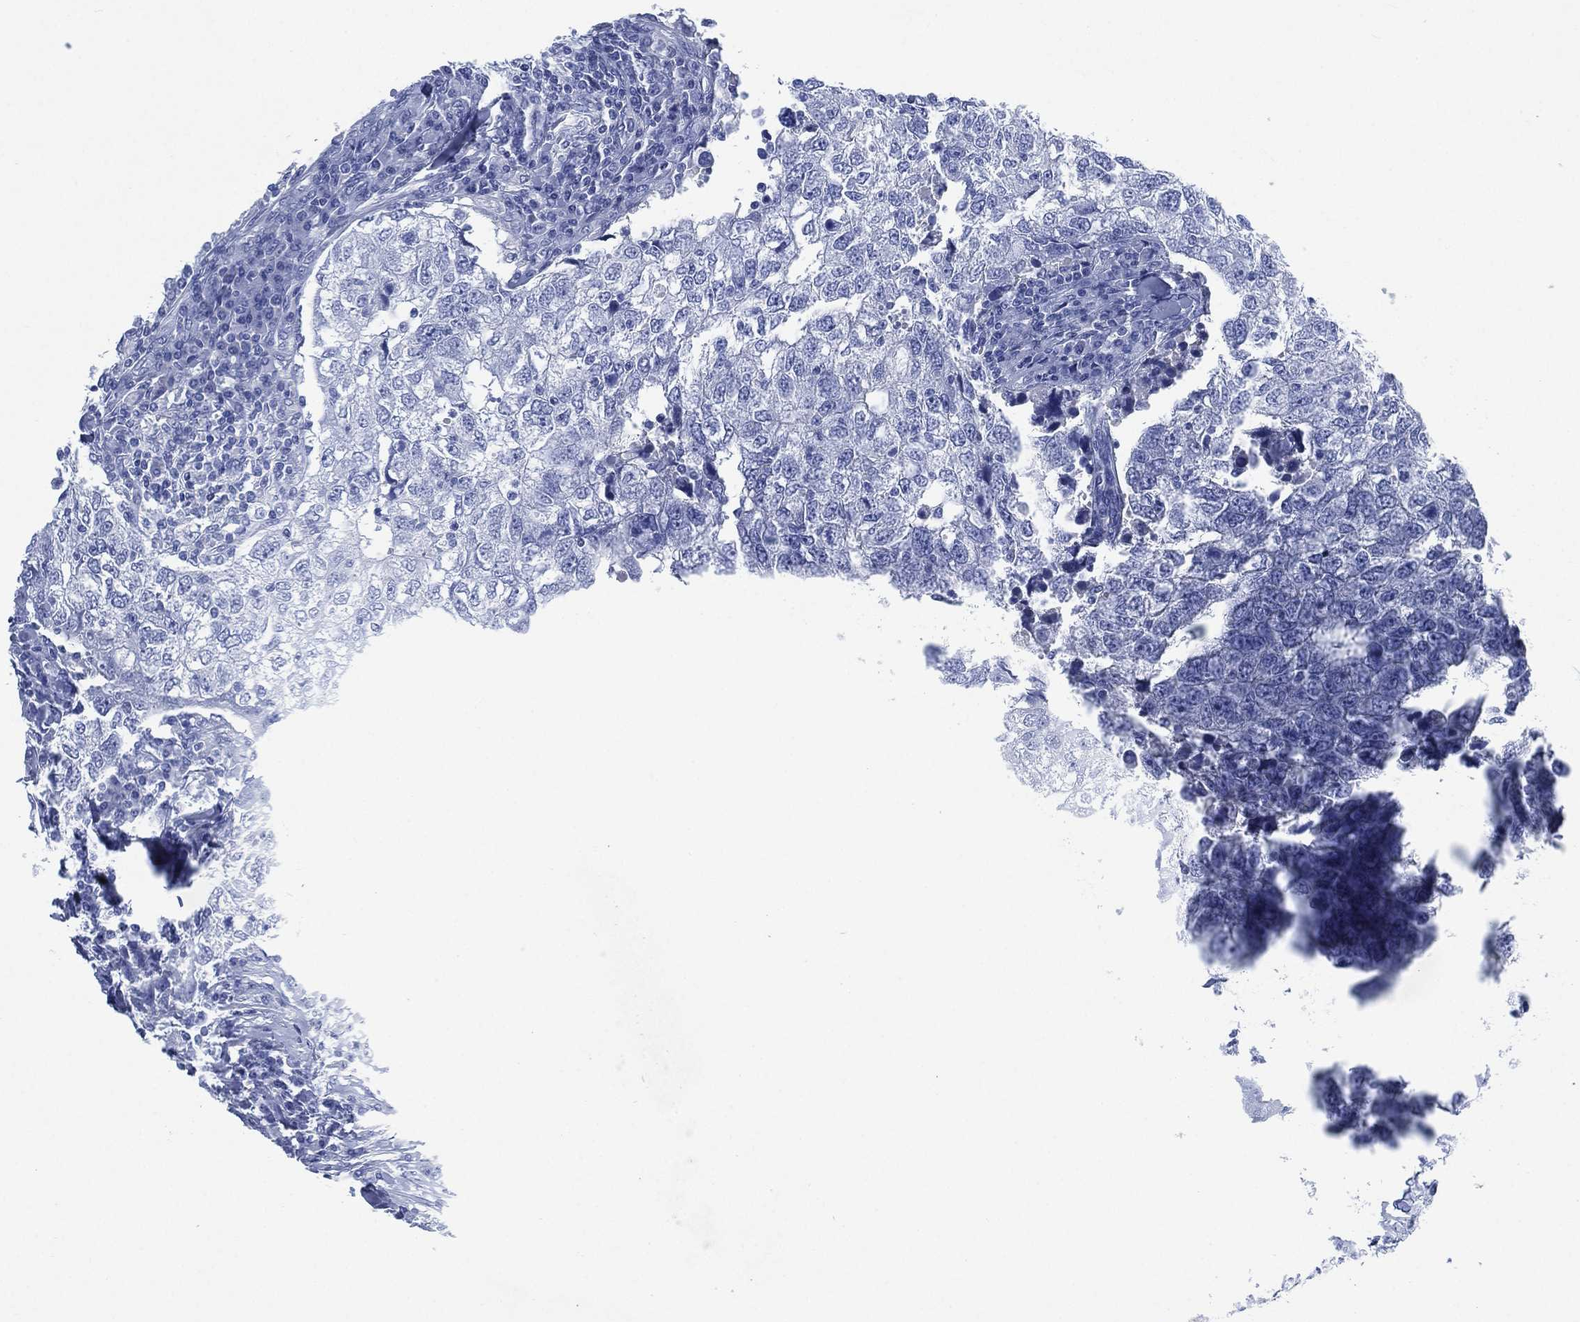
{"staining": {"intensity": "negative", "quantity": "none", "location": "none"}, "tissue": "breast cancer", "cell_type": "Tumor cells", "image_type": "cancer", "snomed": [{"axis": "morphology", "description": "Duct carcinoma"}, {"axis": "topography", "description": "Breast"}], "caption": "Invasive ductal carcinoma (breast) was stained to show a protein in brown. There is no significant positivity in tumor cells. (IHC, brightfield microscopy, high magnification).", "gene": "SIGLECL1", "patient": {"sex": "female", "age": 30}}